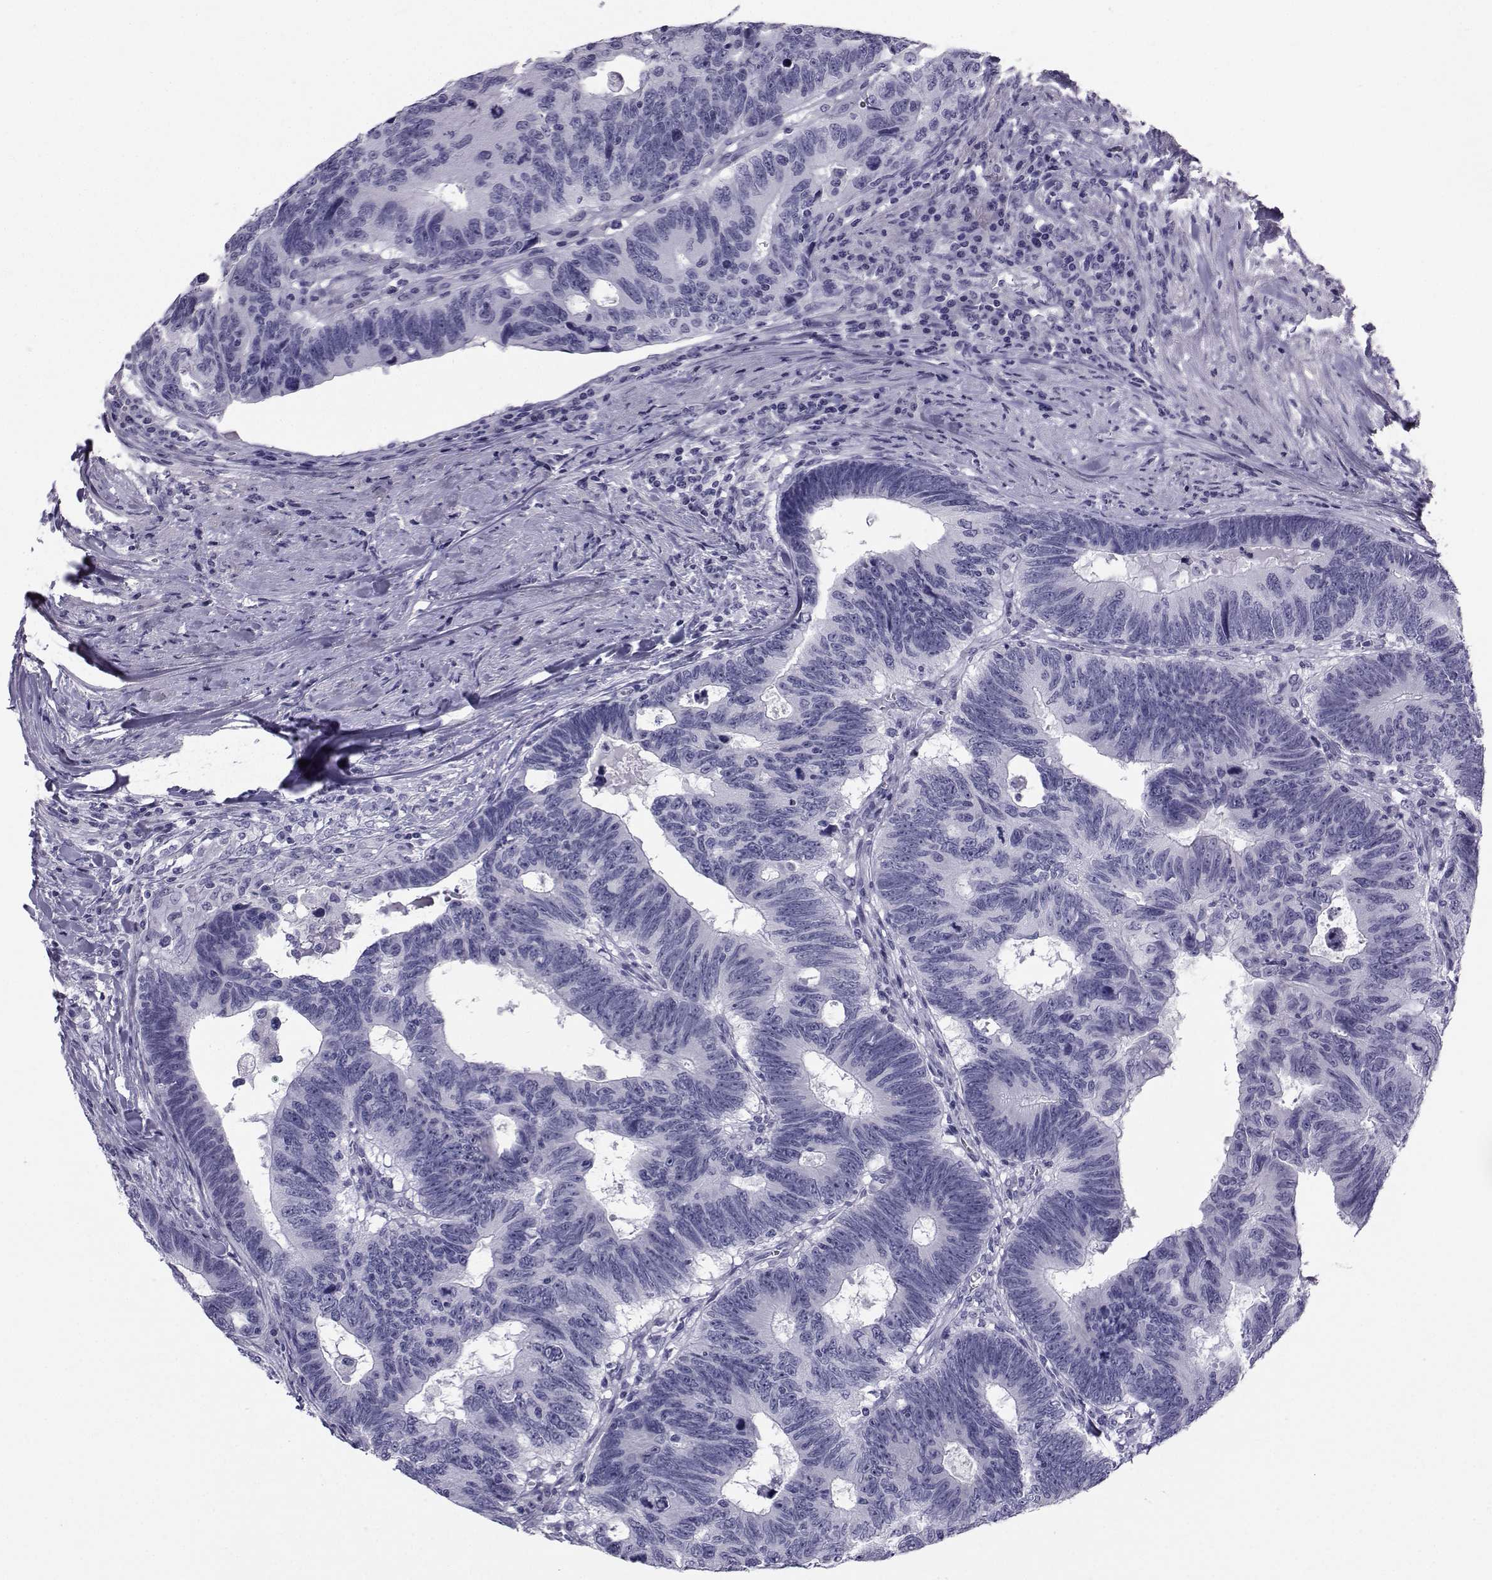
{"staining": {"intensity": "negative", "quantity": "none", "location": "none"}, "tissue": "colorectal cancer", "cell_type": "Tumor cells", "image_type": "cancer", "snomed": [{"axis": "morphology", "description": "Adenocarcinoma, NOS"}, {"axis": "topography", "description": "Colon"}], "caption": "Colorectal cancer was stained to show a protein in brown. There is no significant expression in tumor cells.", "gene": "SPANXD", "patient": {"sex": "female", "age": 77}}